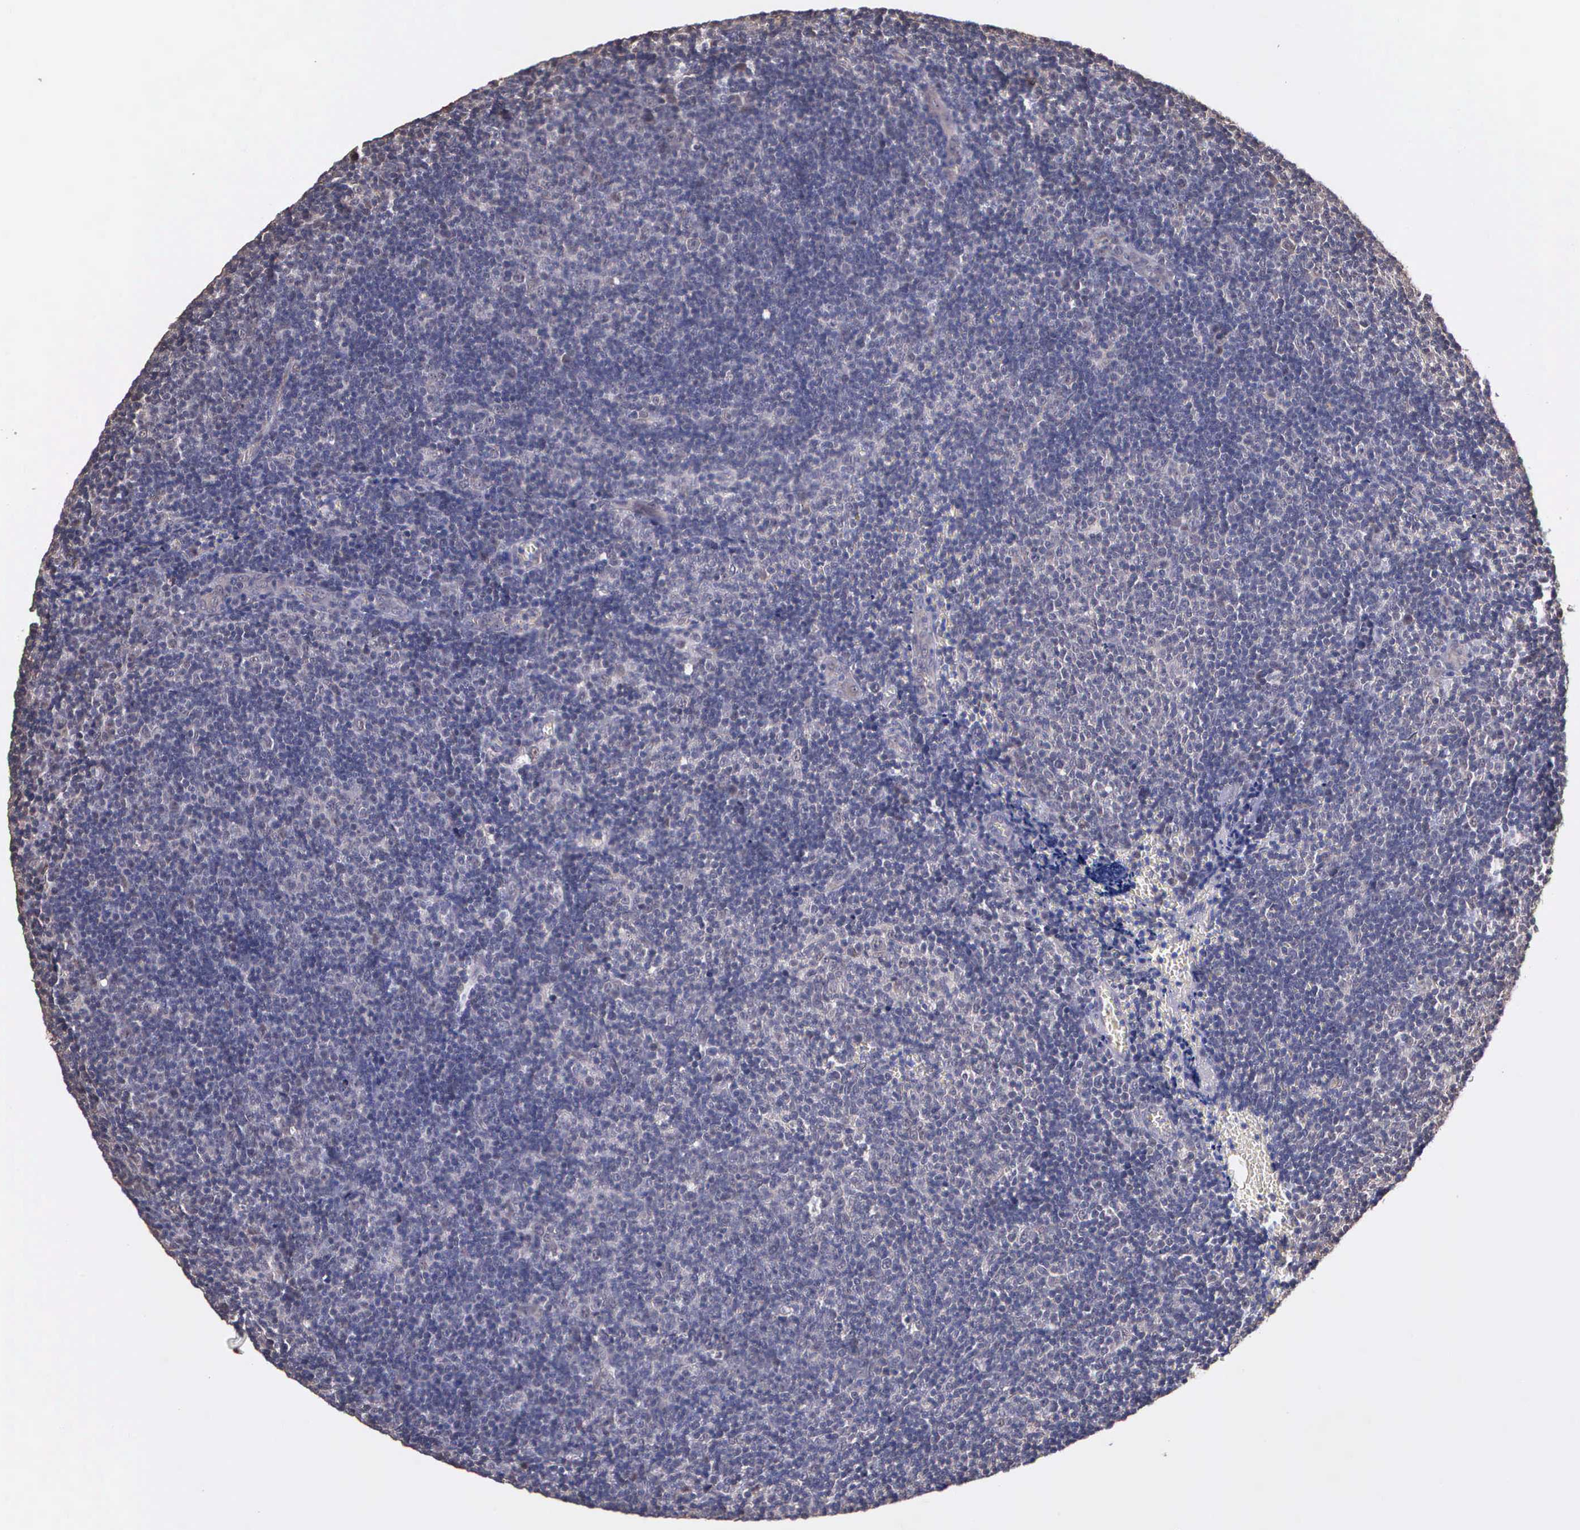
{"staining": {"intensity": "negative", "quantity": "none", "location": "none"}, "tissue": "lymphoma", "cell_type": "Tumor cells", "image_type": "cancer", "snomed": [{"axis": "morphology", "description": "Malignant lymphoma, non-Hodgkin's type, Low grade"}, {"axis": "topography", "description": "Lymph node"}], "caption": "Immunohistochemical staining of lymphoma exhibits no significant positivity in tumor cells.", "gene": "PSMC1", "patient": {"sex": "male", "age": 49}}